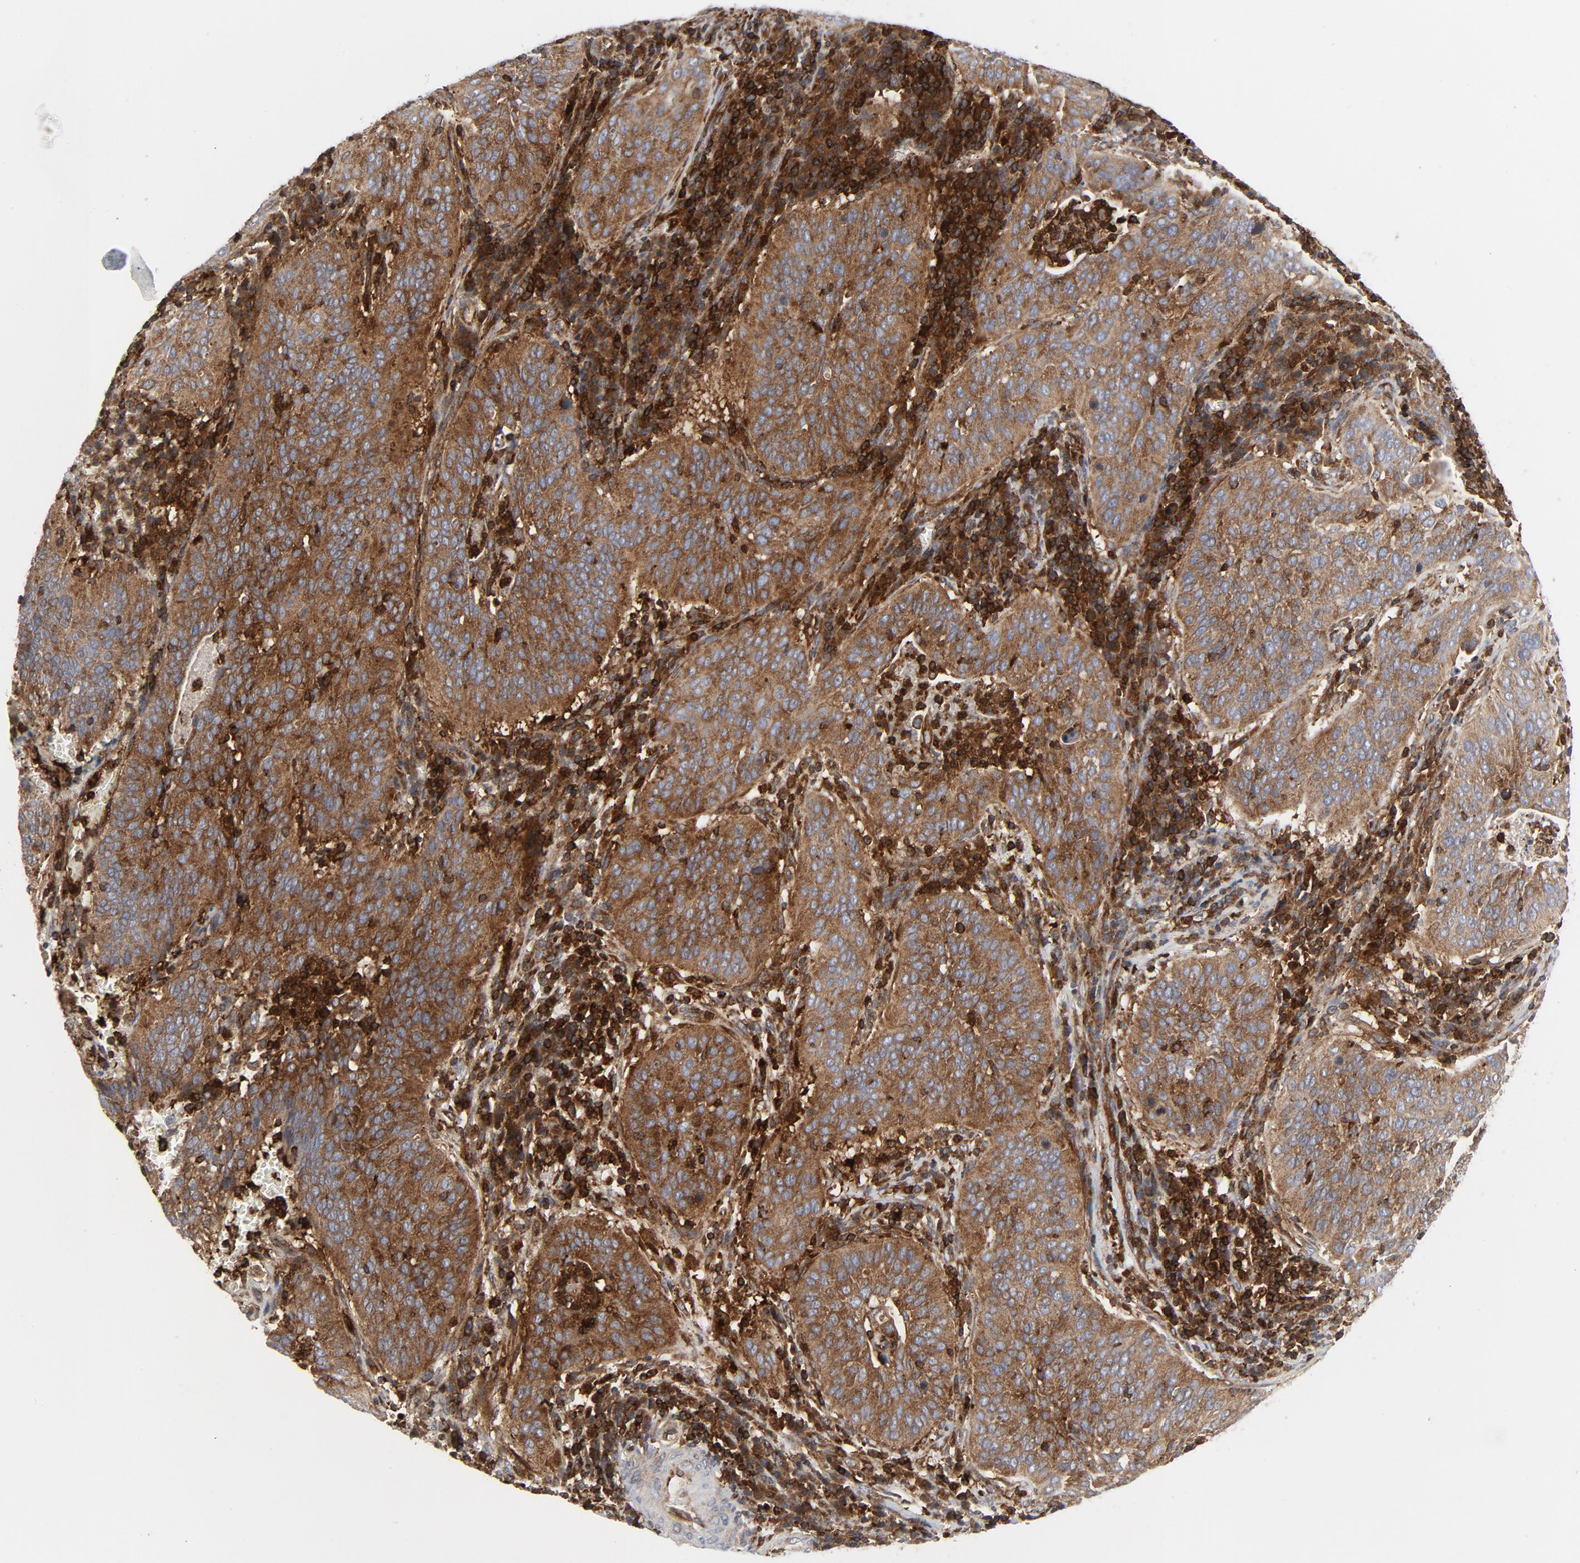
{"staining": {"intensity": "moderate", "quantity": ">75%", "location": "cytoplasmic/membranous"}, "tissue": "cervical cancer", "cell_type": "Tumor cells", "image_type": "cancer", "snomed": [{"axis": "morphology", "description": "Squamous cell carcinoma, NOS"}, {"axis": "topography", "description": "Cervix"}], "caption": "Human squamous cell carcinoma (cervical) stained with a brown dye reveals moderate cytoplasmic/membranous positive positivity in approximately >75% of tumor cells.", "gene": "YES1", "patient": {"sex": "female", "age": 39}}